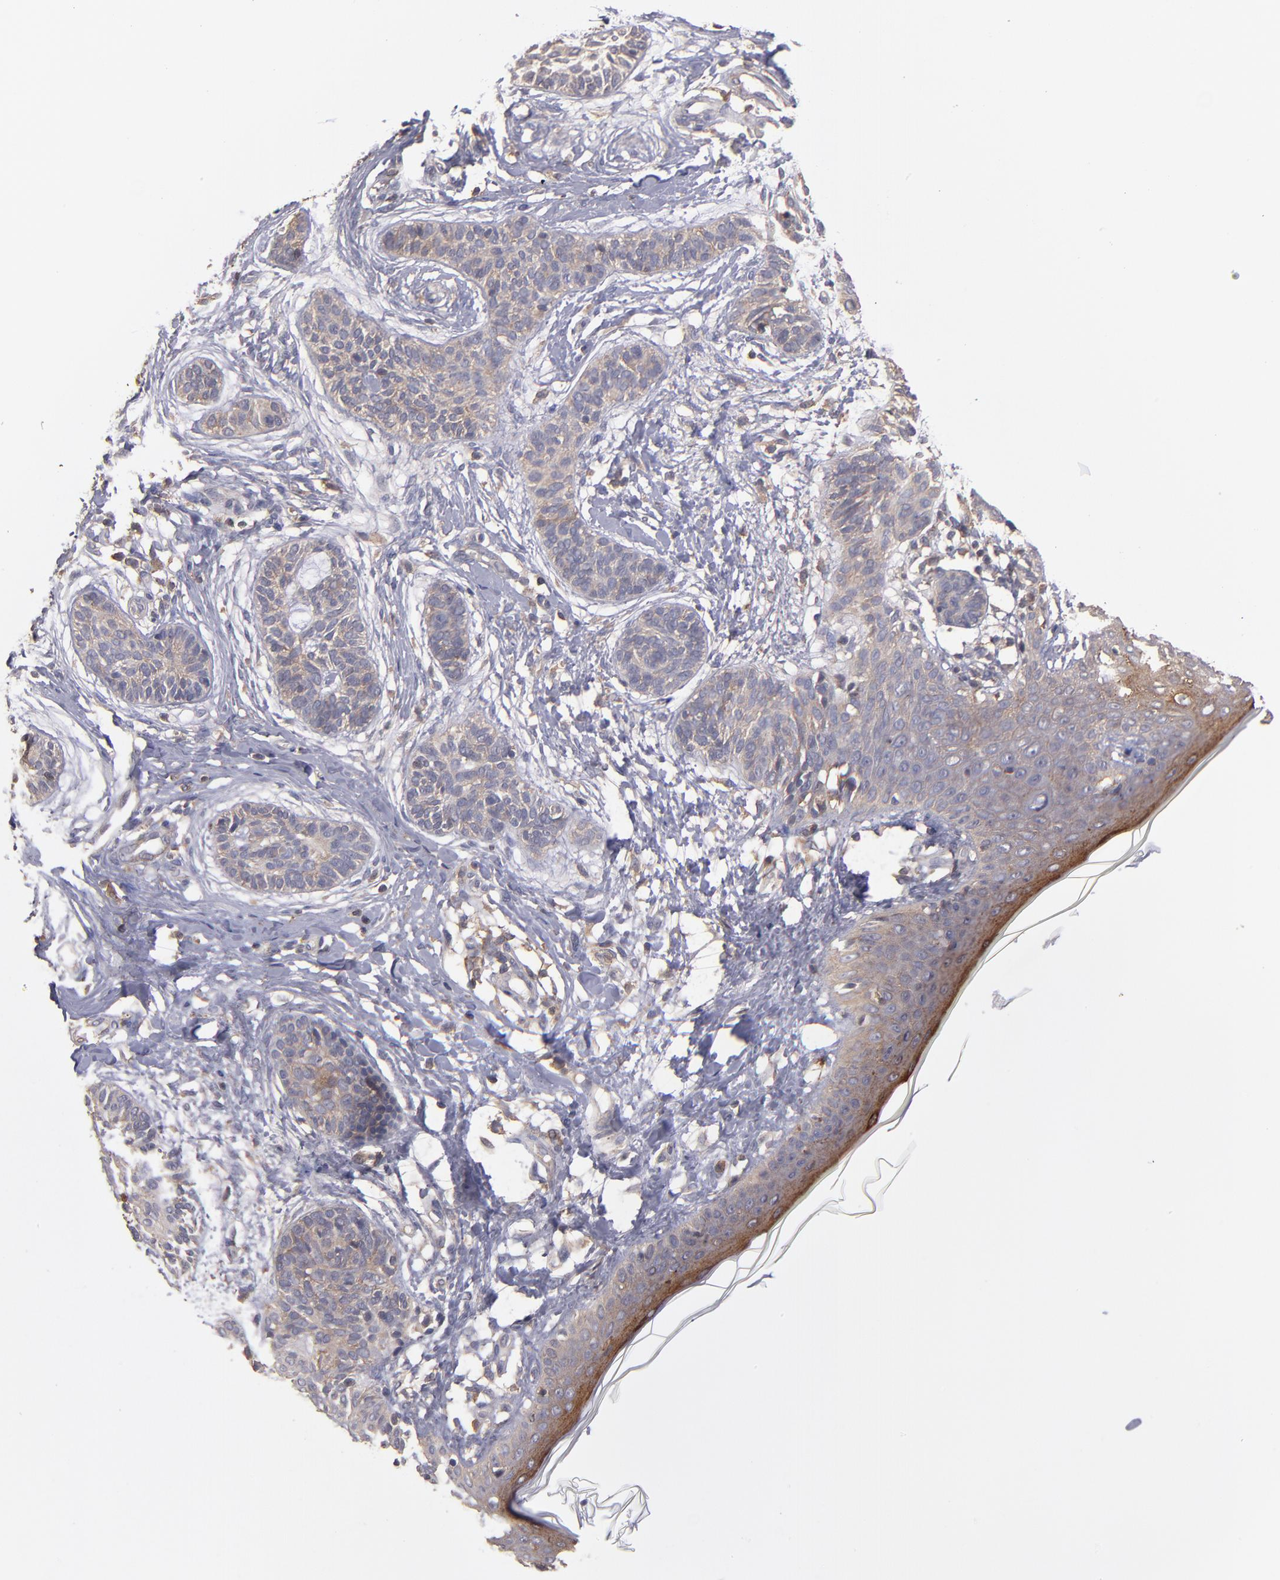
{"staining": {"intensity": "weak", "quantity": "25%-75%", "location": "cytoplasmic/membranous"}, "tissue": "skin cancer", "cell_type": "Tumor cells", "image_type": "cancer", "snomed": [{"axis": "morphology", "description": "Normal tissue, NOS"}, {"axis": "morphology", "description": "Basal cell carcinoma"}, {"axis": "topography", "description": "Skin"}], "caption": "Skin cancer stained for a protein reveals weak cytoplasmic/membranous positivity in tumor cells.", "gene": "NF2", "patient": {"sex": "male", "age": 63}}